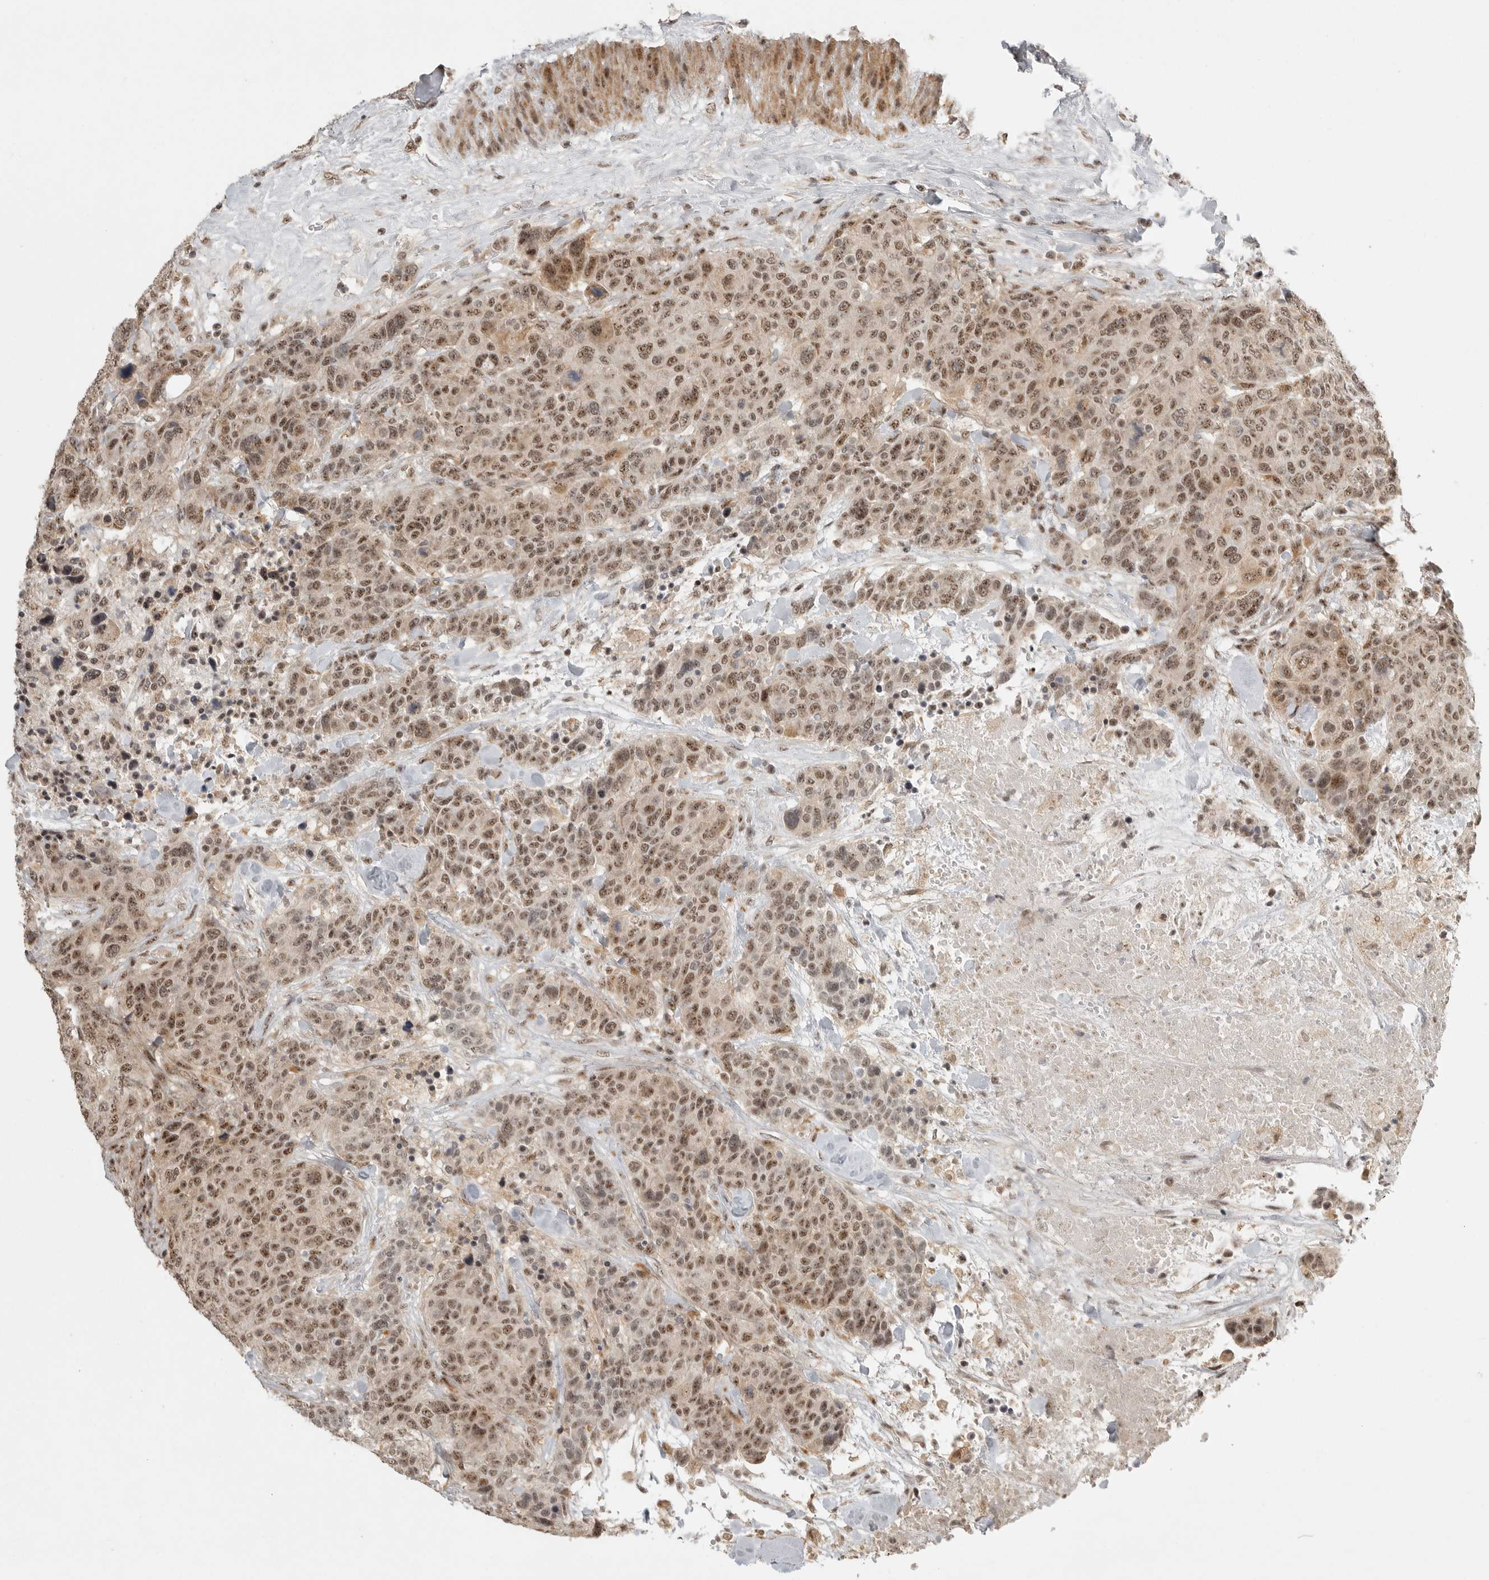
{"staining": {"intensity": "strong", "quantity": ">75%", "location": "nuclear"}, "tissue": "breast cancer", "cell_type": "Tumor cells", "image_type": "cancer", "snomed": [{"axis": "morphology", "description": "Duct carcinoma"}, {"axis": "topography", "description": "Breast"}], "caption": "Approximately >75% of tumor cells in breast cancer (invasive ductal carcinoma) show strong nuclear protein expression as visualized by brown immunohistochemical staining.", "gene": "POMP", "patient": {"sex": "female", "age": 37}}